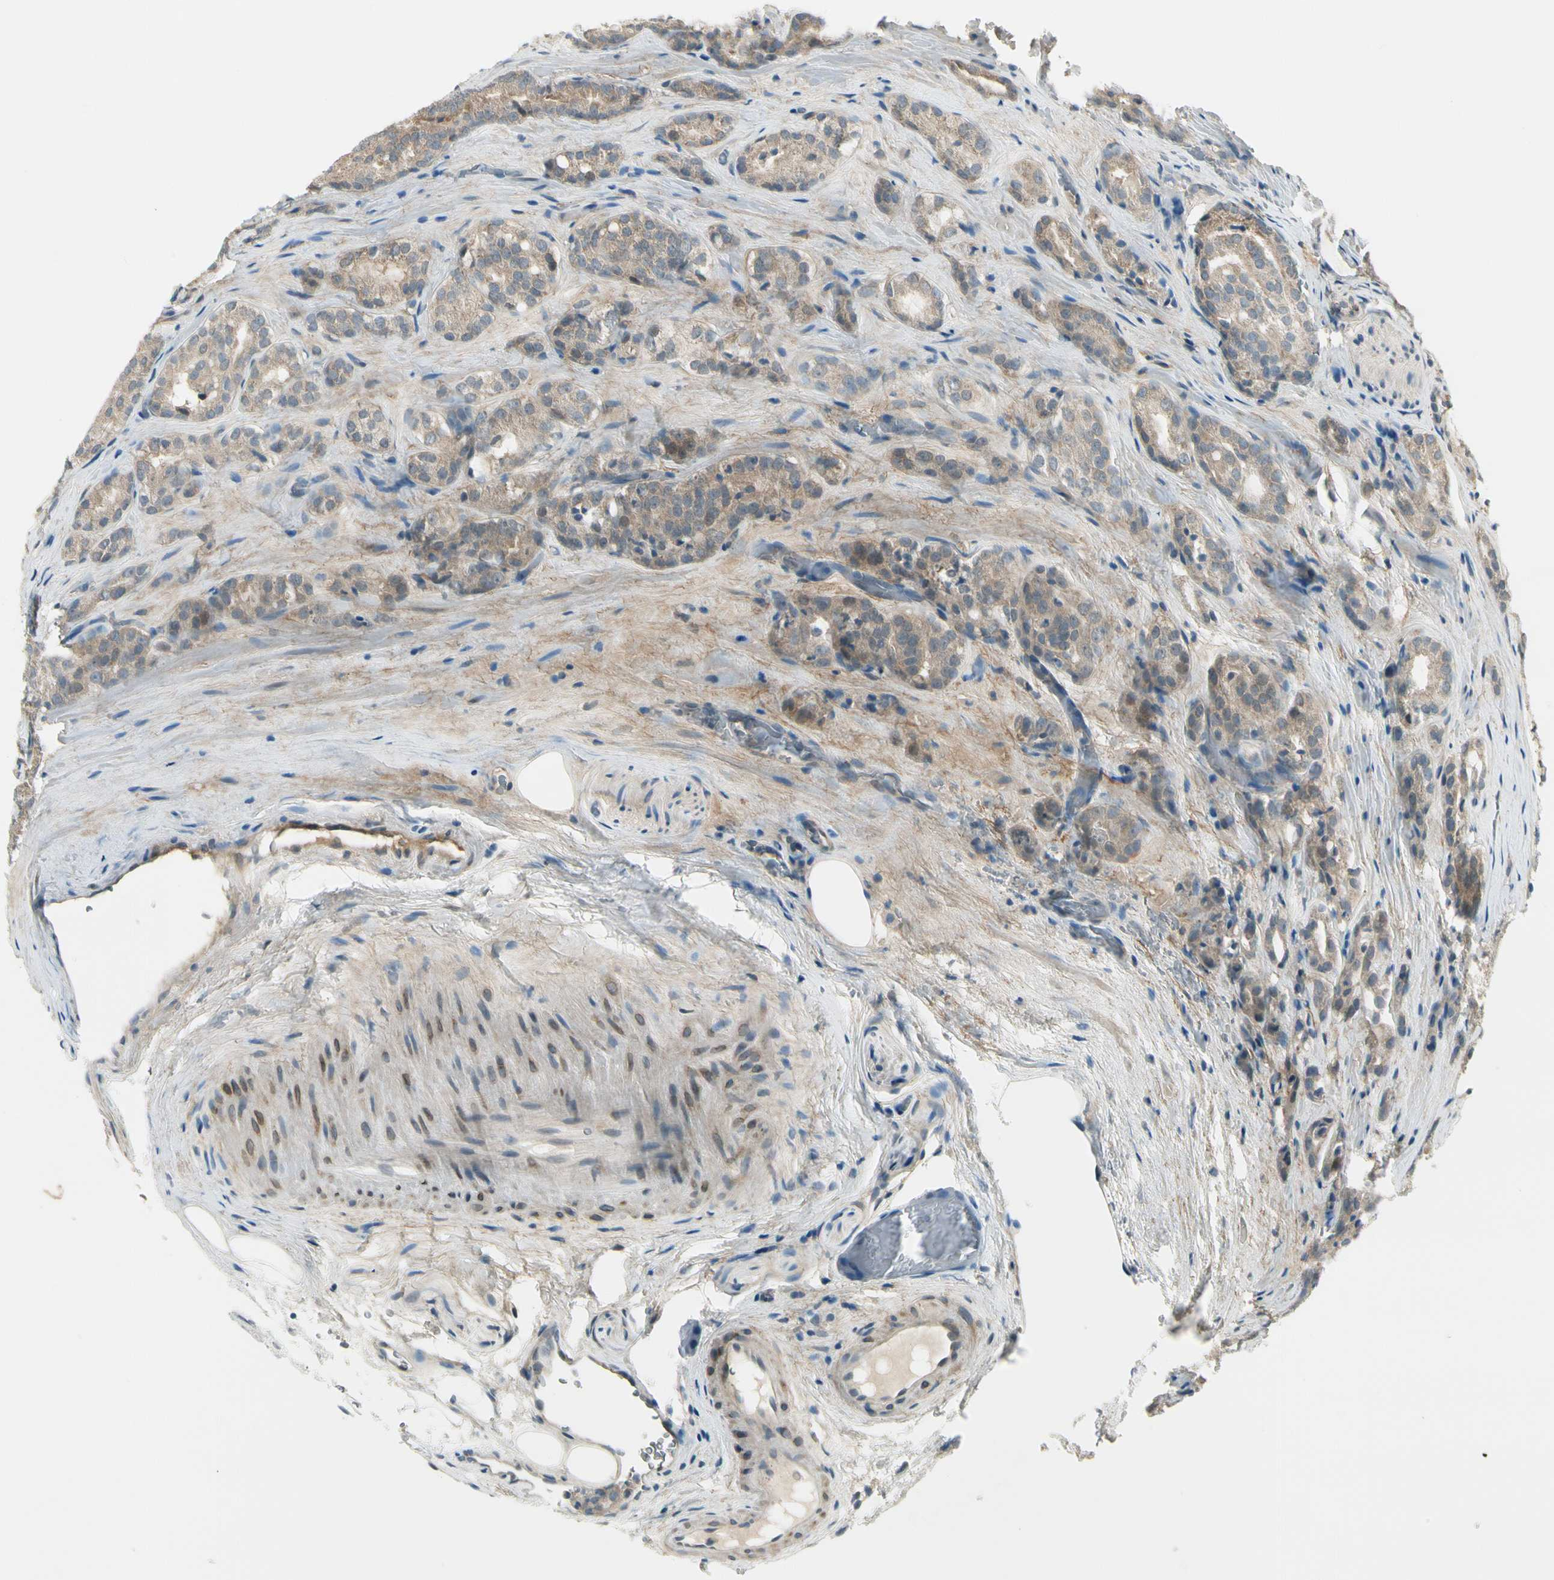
{"staining": {"intensity": "weak", "quantity": ">75%", "location": "cytoplasmic/membranous"}, "tissue": "prostate cancer", "cell_type": "Tumor cells", "image_type": "cancer", "snomed": [{"axis": "morphology", "description": "Adenocarcinoma, High grade"}, {"axis": "topography", "description": "Prostate"}], "caption": "Immunohistochemical staining of human prostate cancer (adenocarcinoma (high-grade)) exhibits low levels of weak cytoplasmic/membranous positivity in about >75% of tumor cells.", "gene": "EPHB3", "patient": {"sex": "male", "age": 64}}